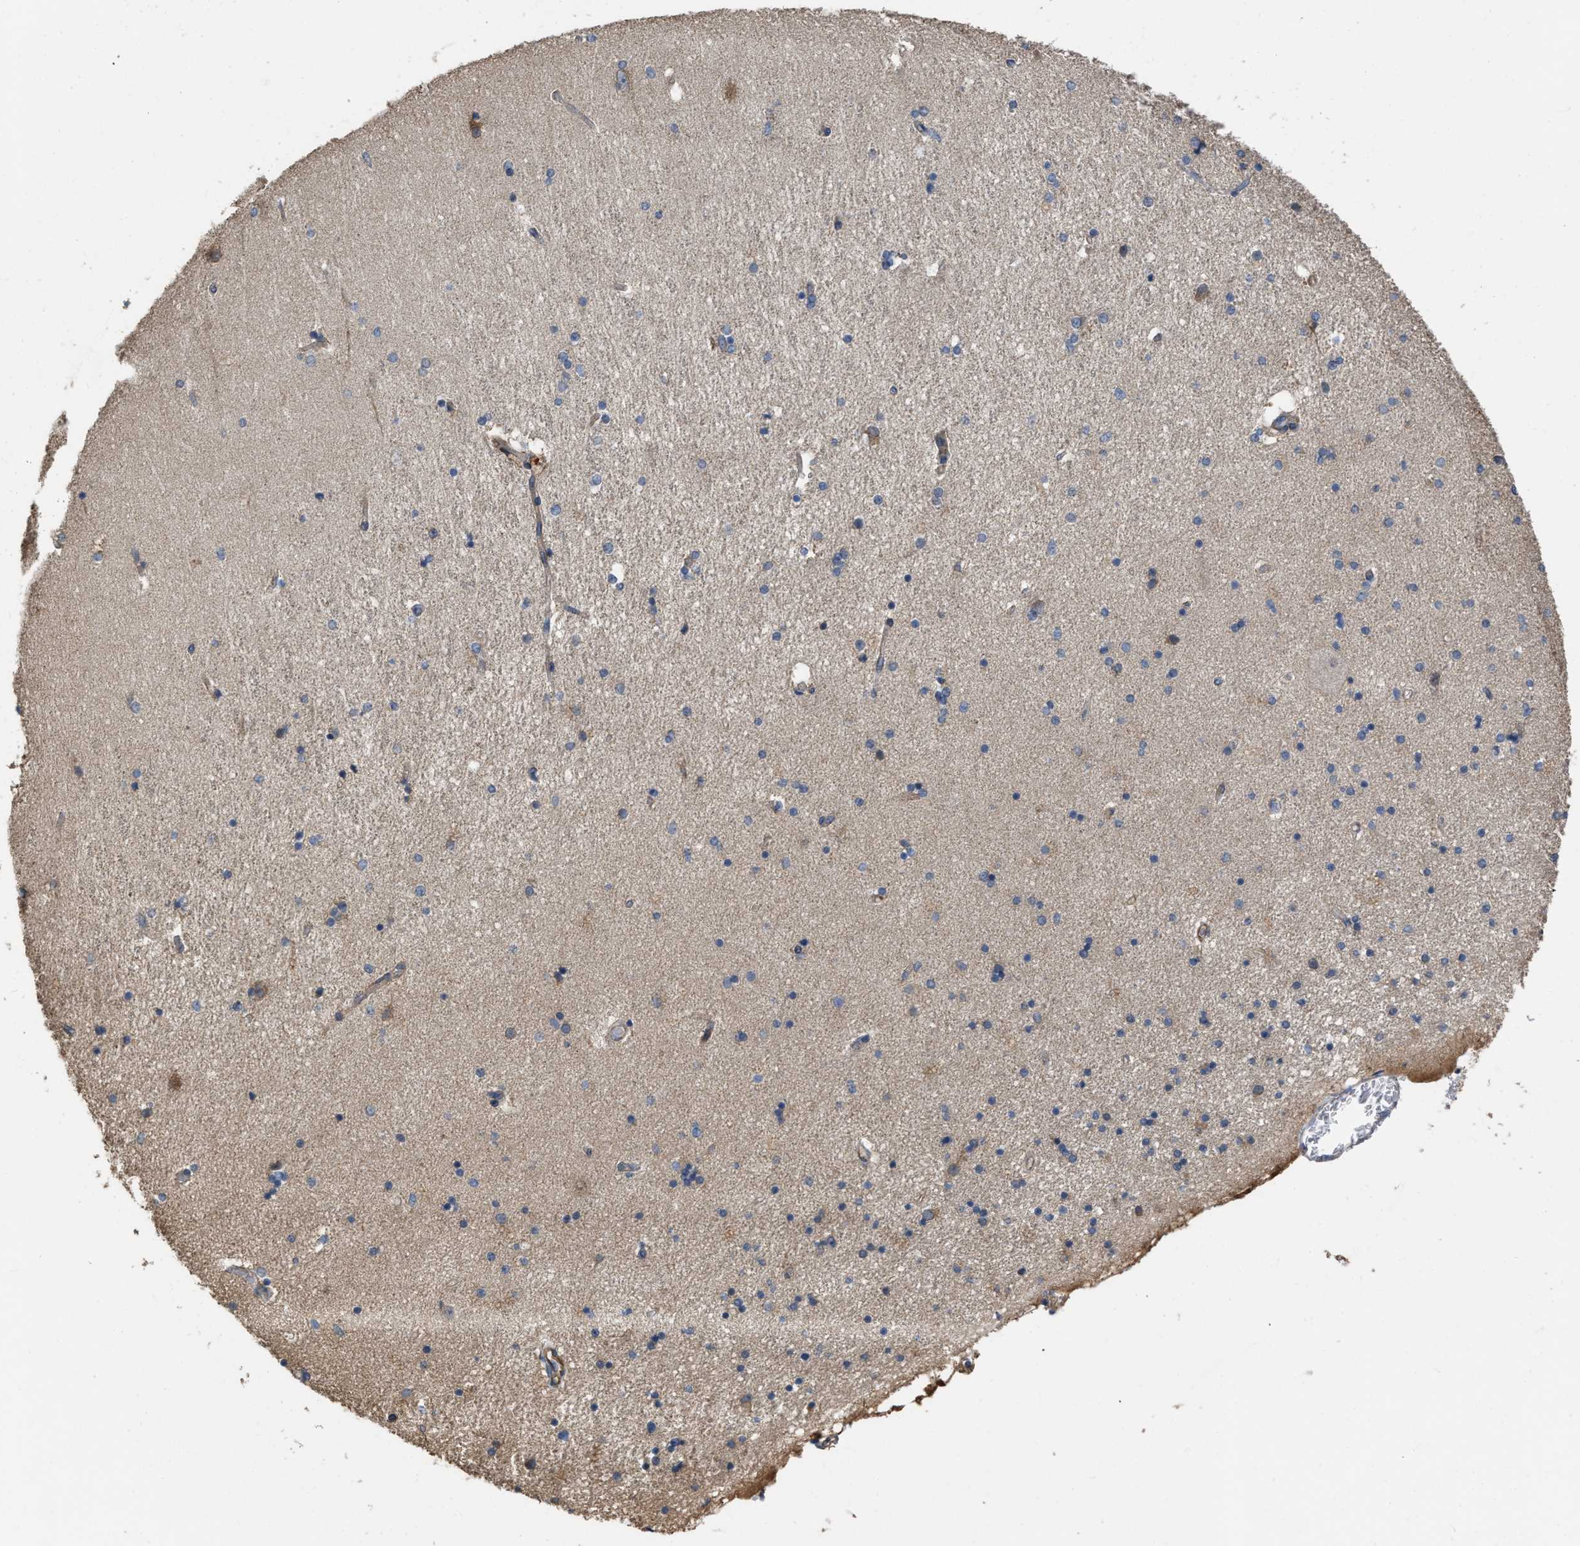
{"staining": {"intensity": "weak", "quantity": "<25%", "location": "cytoplasmic/membranous"}, "tissue": "hippocampus", "cell_type": "Glial cells", "image_type": "normal", "snomed": [{"axis": "morphology", "description": "Normal tissue, NOS"}, {"axis": "topography", "description": "Hippocampus"}], "caption": "Immunohistochemistry (IHC) micrograph of normal hippocampus: hippocampus stained with DAB (3,3'-diaminobenzidine) shows no significant protein expression in glial cells.", "gene": "SLC4A11", "patient": {"sex": "female", "age": 54}}